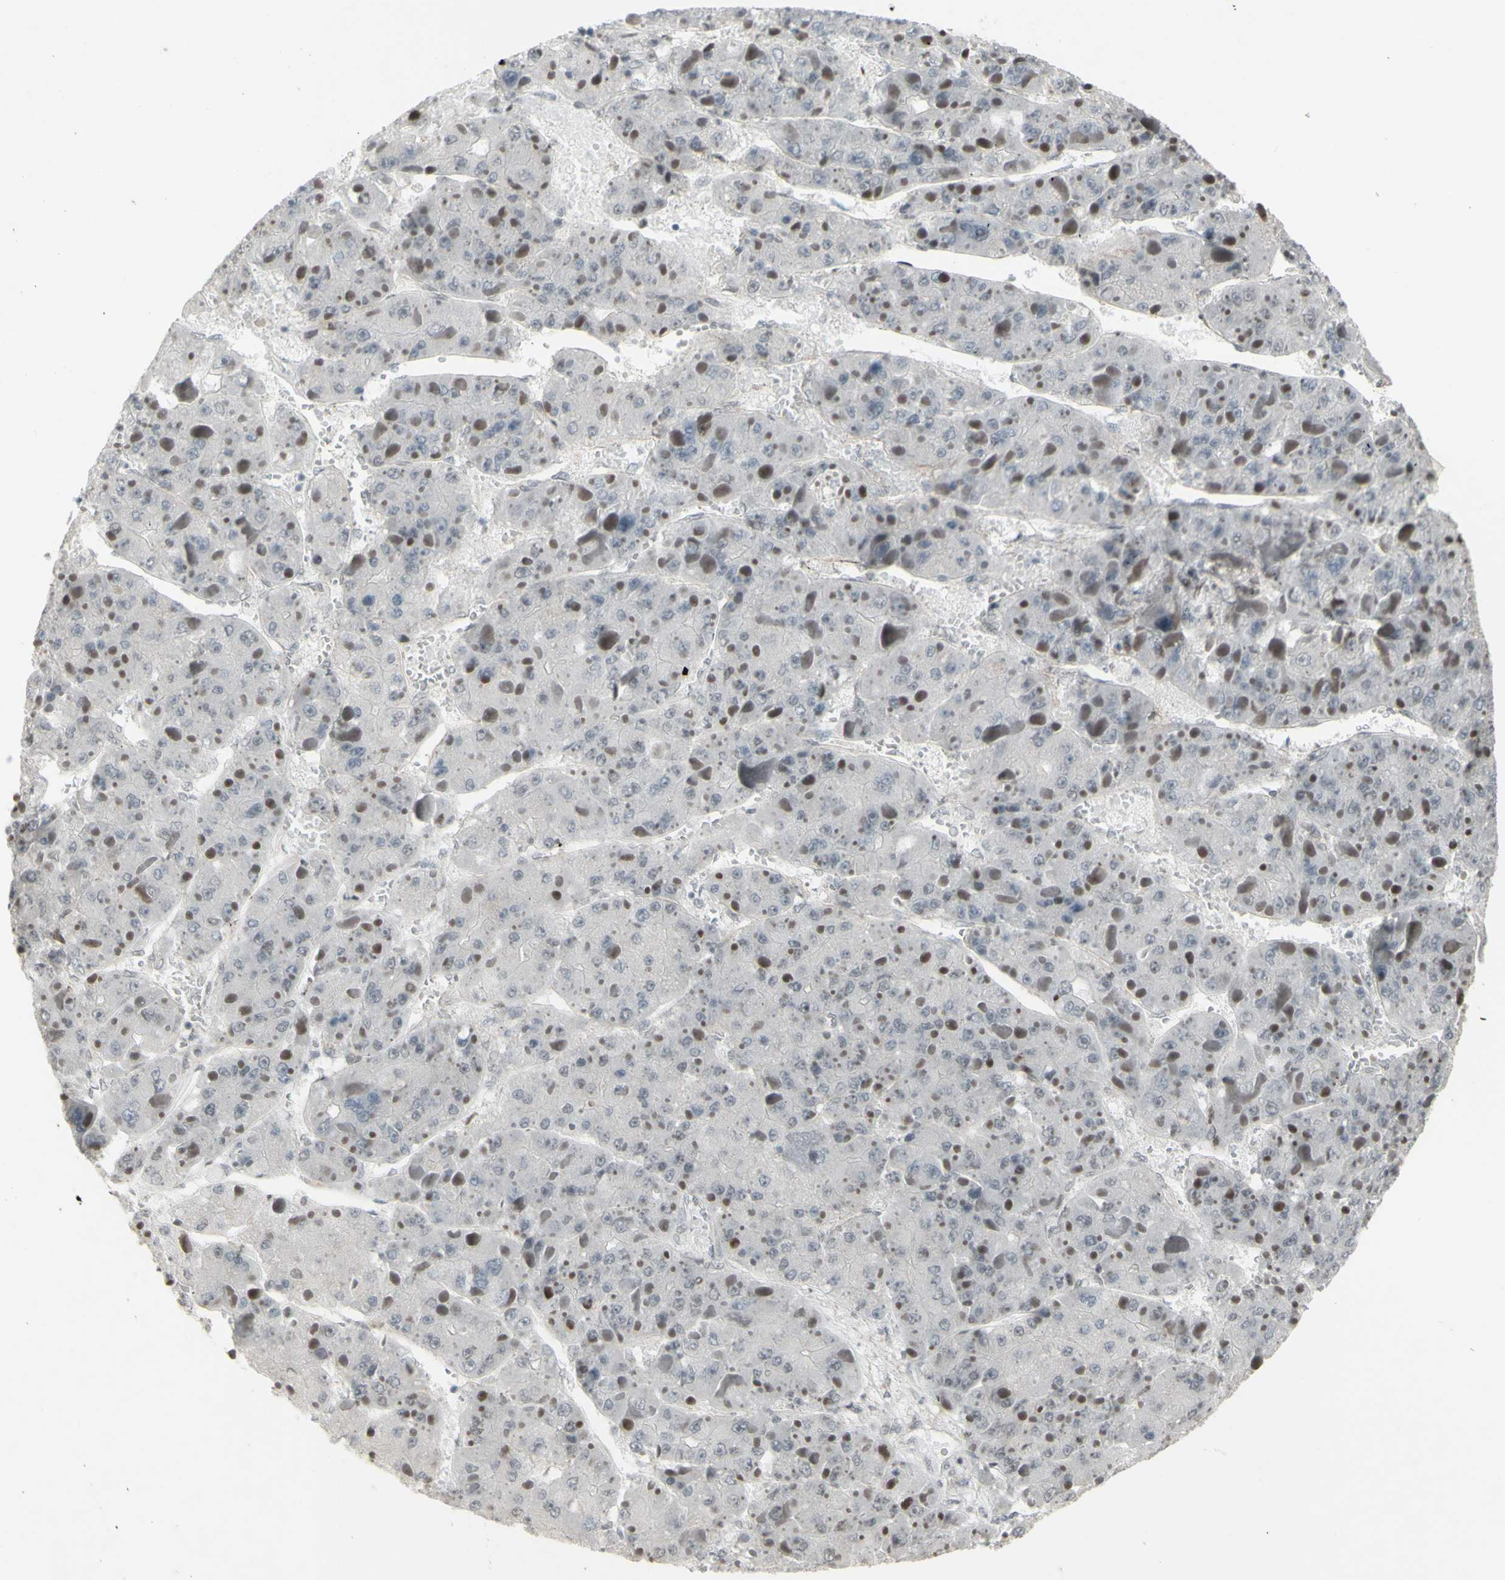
{"staining": {"intensity": "negative", "quantity": "none", "location": "none"}, "tissue": "liver cancer", "cell_type": "Tumor cells", "image_type": "cancer", "snomed": [{"axis": "morphology", "description": "Carcinoma, Hepatocellular, NOS"}, {"axis": "topography", "description": "Liver"}], "caption": "This micrograph is of liver hepatocellular carcinoma stained with immunohistochemistry to label a protein in brown with the nuclei are counter-stained blue. There is no expression in tumor cells.", "gene": "SUPT6H", "patient": {"sex": "female", "age": 73}}